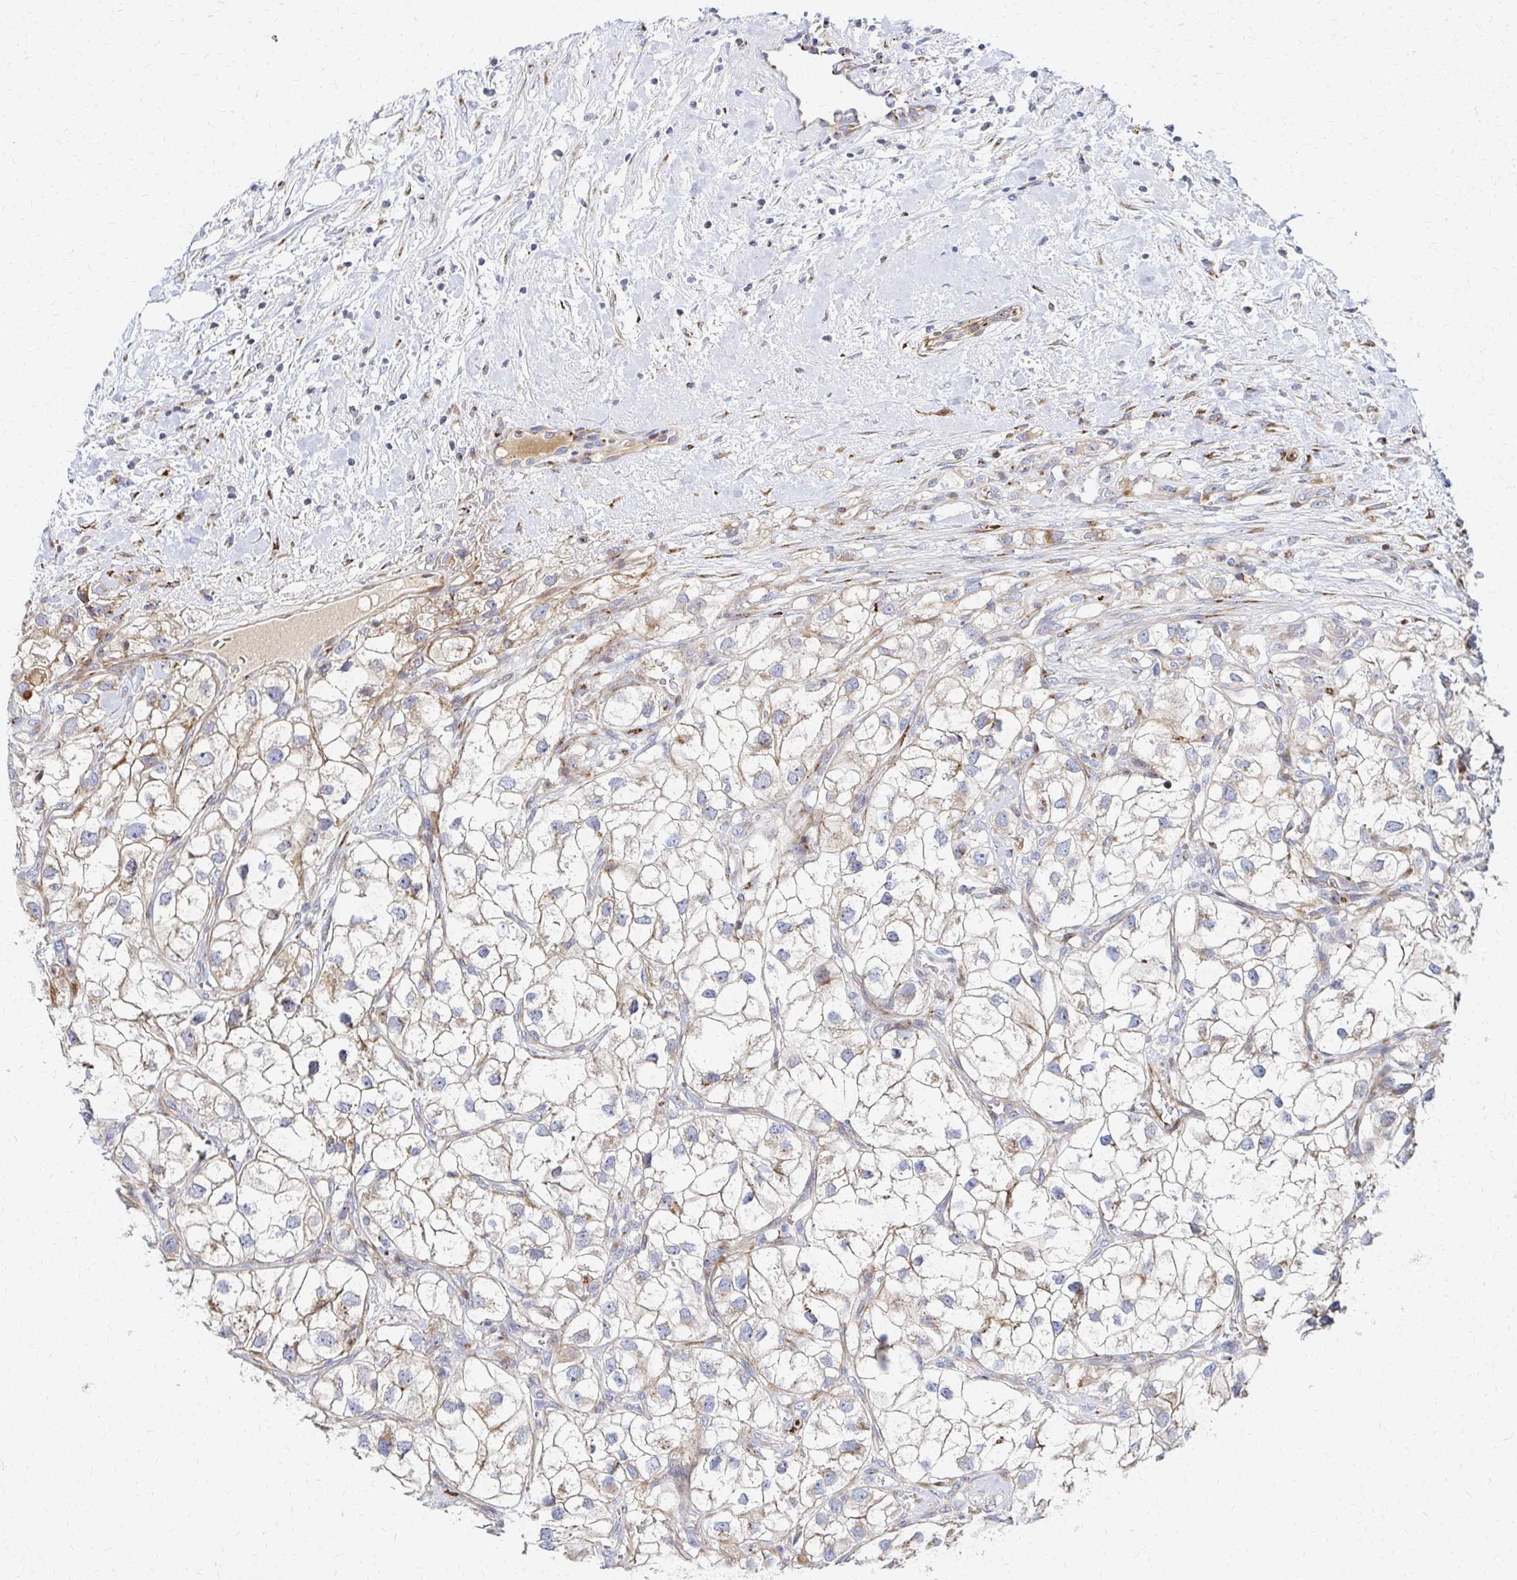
{"staining": {"intensity": "weak", "quantity": "<25%", "location": "cytoplasmic/membranous"}, "tissue": "renal cancer", "cell_type": "Tumor cells", "image_type": "cancer", "snomed": [{"axis": "morphology", "description": "Adenocarcinoma, NOS"}, {"axis": "topography", "description": "Kidney"}], "caption": "Immunohistochemistry (IHC) micrograph of neoplastic tissue: renal cancer stained with DAB demonstrates no significant protein positivity in tumor cells.", "gene": "MAN1A1", "patient": {"sex": "male", "age": 59}}